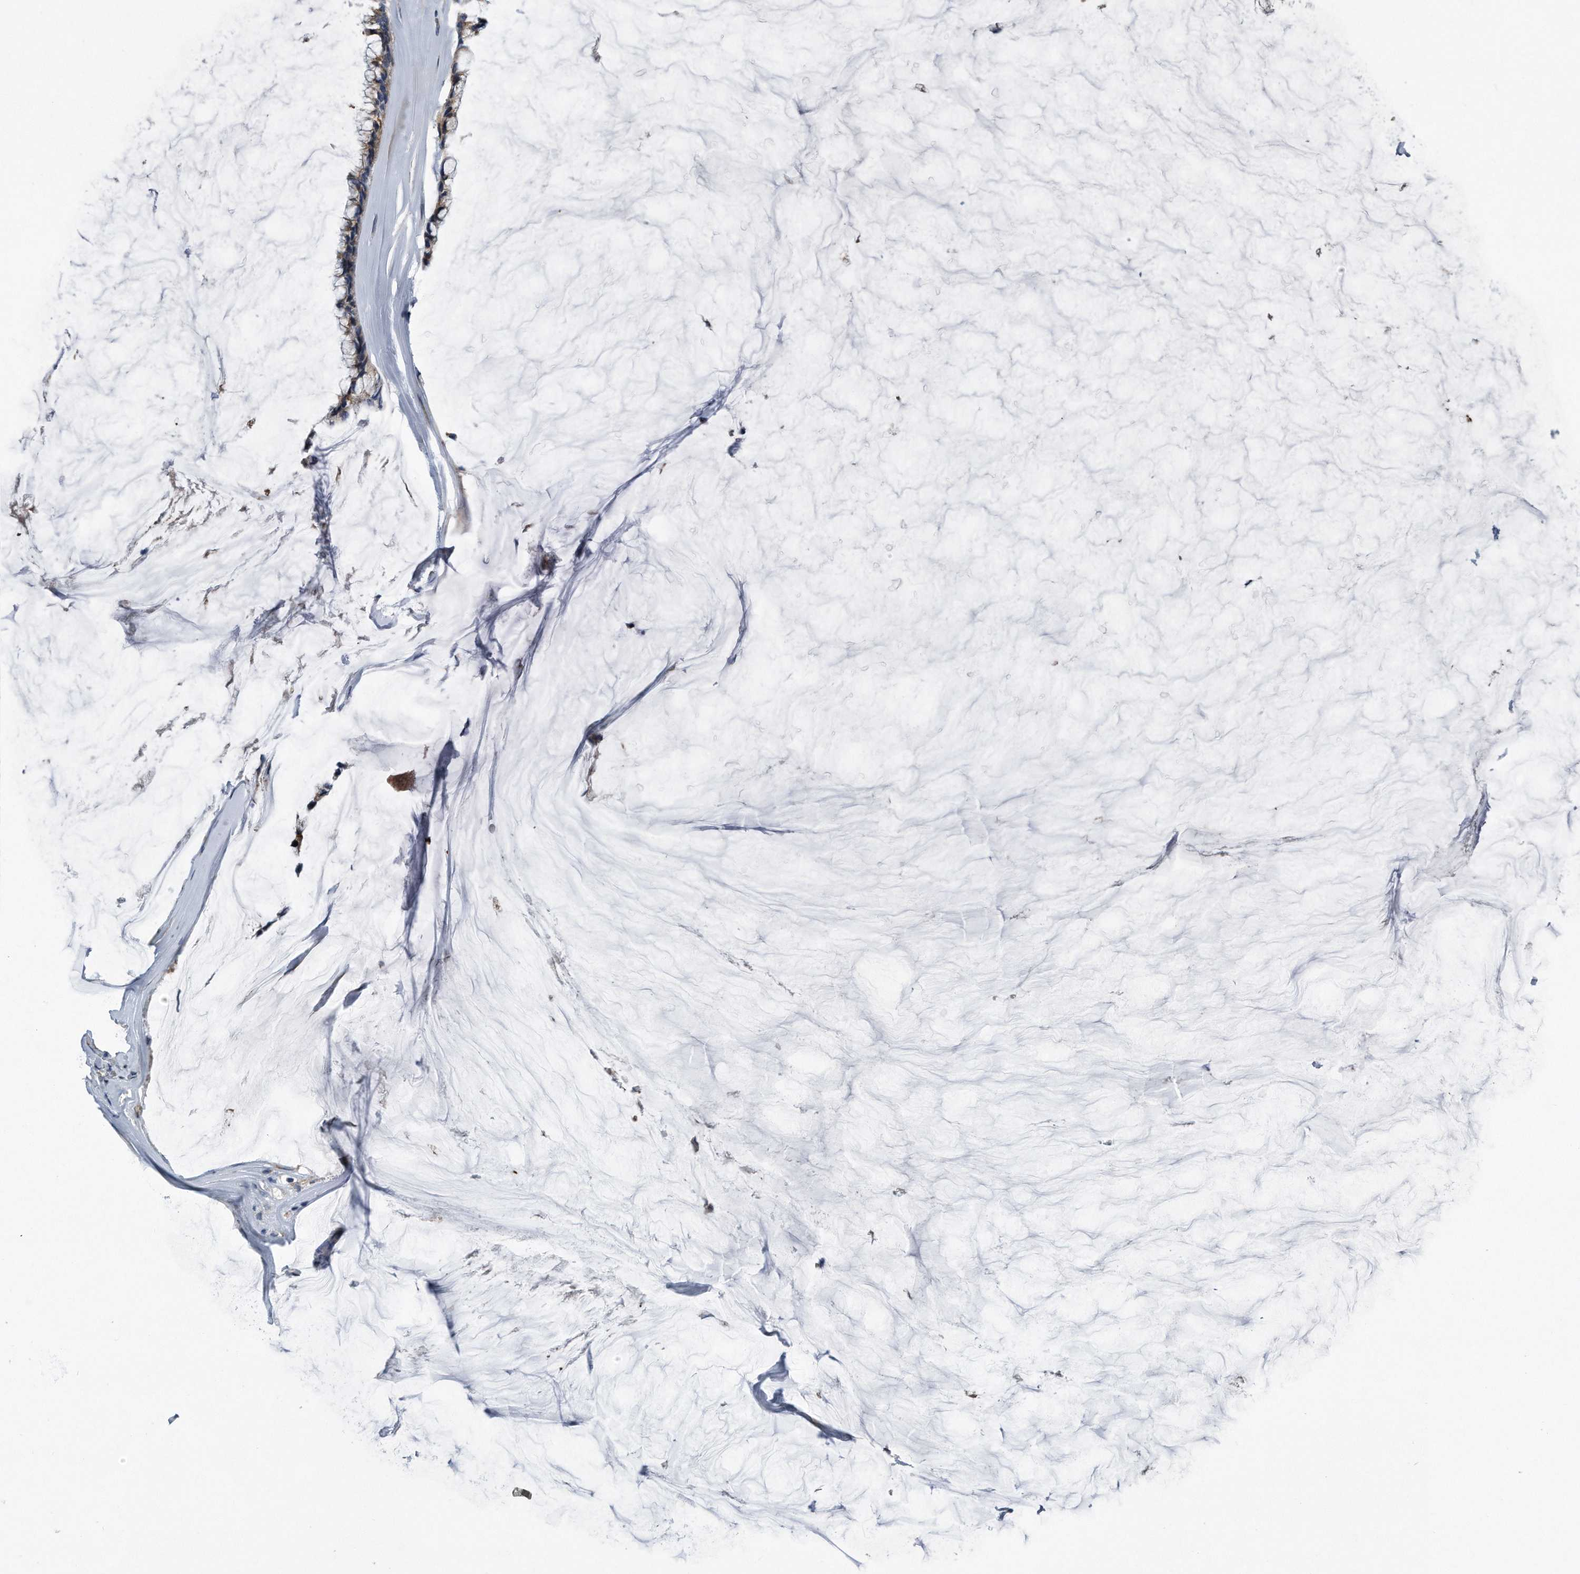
{"staining": {"intensity": "weak", "quantity": ">75%", "location": "cytoplasmic/membranous"}, "tissue": "ovarian cancer", "cell_type": "Tumor cells", "image_type": "cancer", "snomed": [{"axis": "morphology", "description": "Cystadenocarcinoma, mucinous, NOS"}, {"axis": "topography", "description": "Ovary"}], "caption": "This is a micrograph of IHC staining of ovarian mucinous cystadenocarcinoma, which shows weak positivity in the cytoplasmic/membranous of tumor cells.", "gene": "LYRM4", "patient": {"sex": "female", "age": 39}}